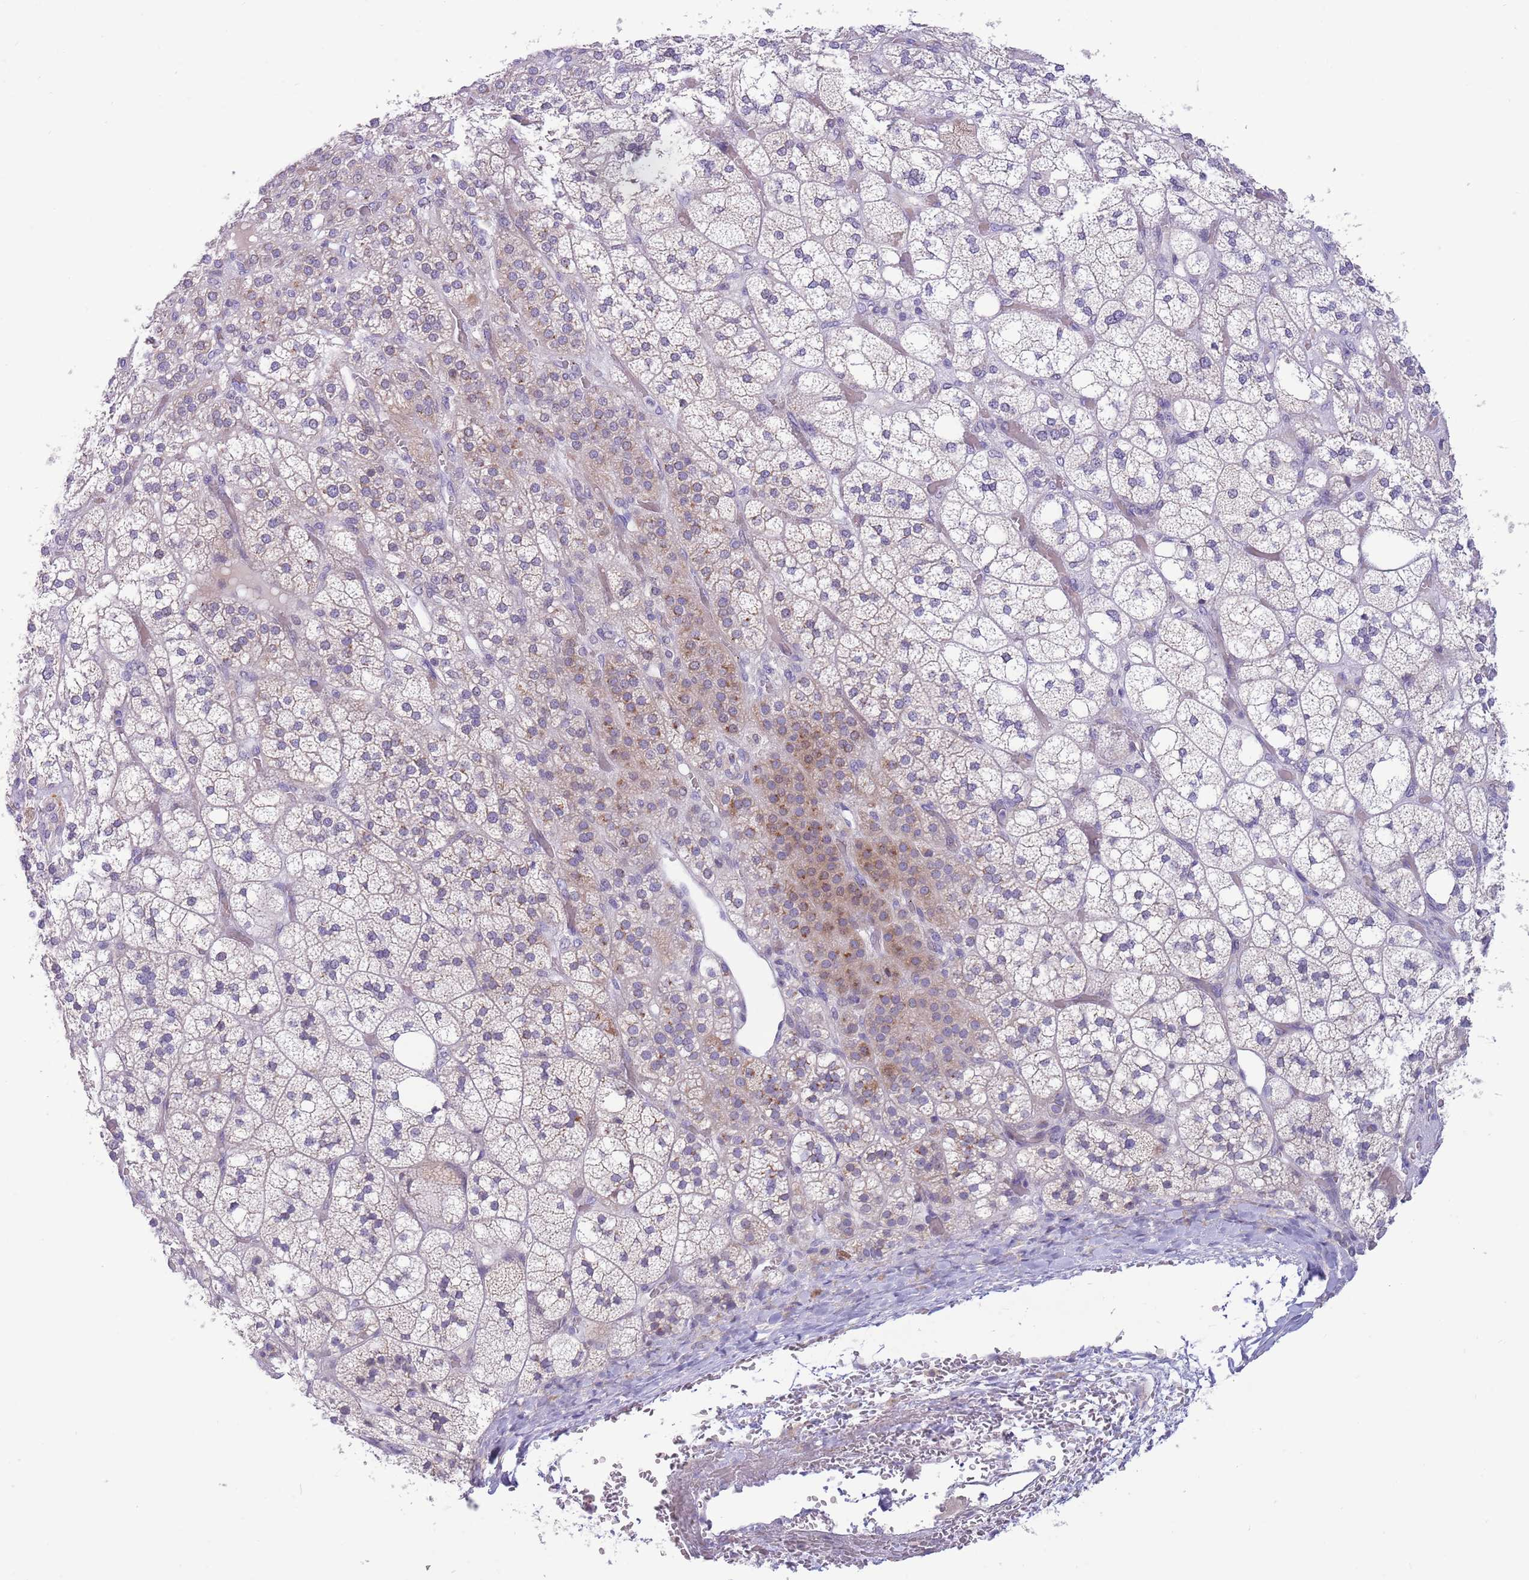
{"staining": {"intensity": "moderate", "quantity": "<25%", "location": "cytoplasmic/membranous"}, "tissue": "adrenal gland", "cell_type": "Glandular cells", "image_type": "normal", "snomed": [{"axis": "morphology", "description": "Normal tissue, NOS"}, {"axis": "topography", "description": "Adrenal gland"}], "caption": "Immunohistochemistry histopathology image of unremarkable adrenal gland: adrenal gland stained using immunohistochemistry (IHC) displays low levels of moderate protein expression localized specifically in the cytoplasmic/membranous of glandular cells, appearing as a cytoplasmic/membranous brown color.", "gene": "DDHD1", "patient": {"sex": "male", "age": 61}}